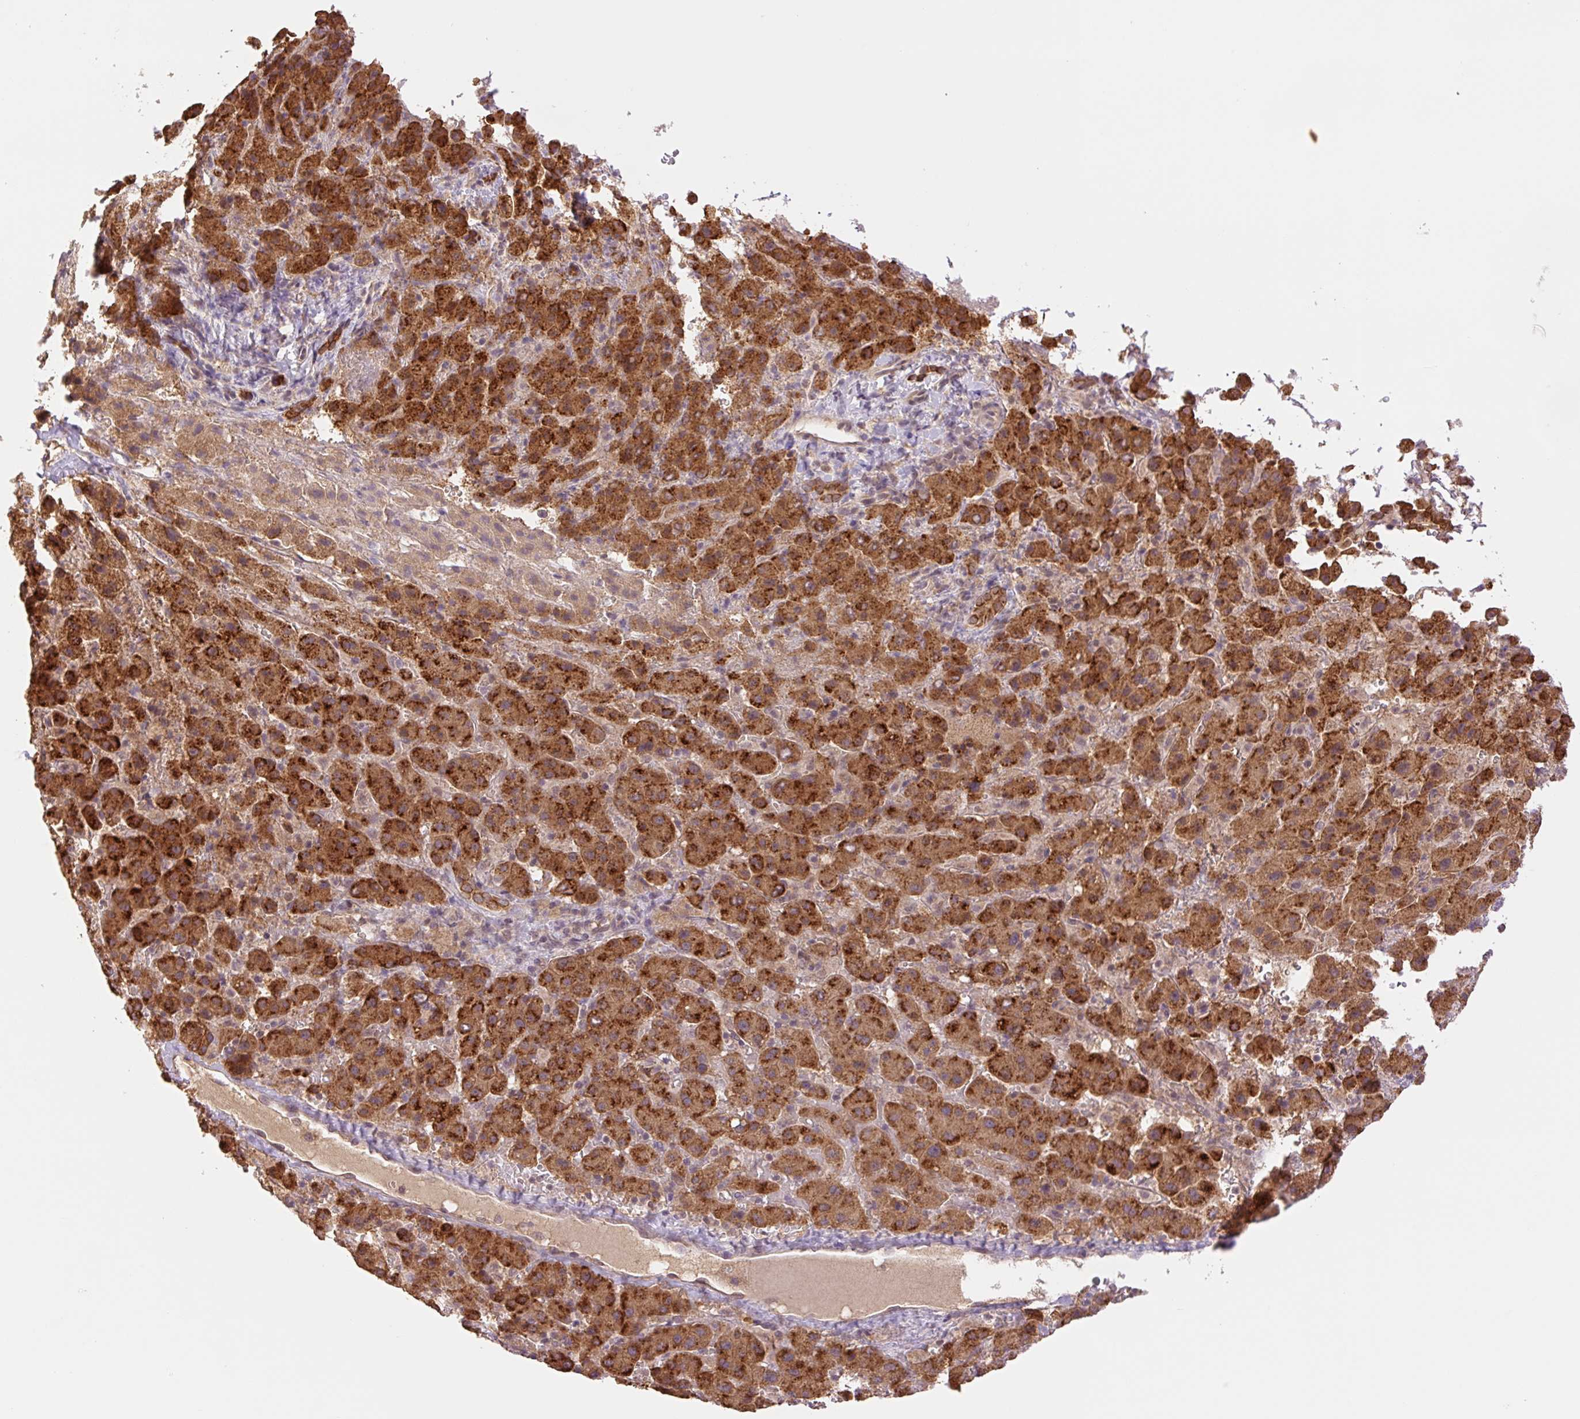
{"staining": {"intensity": "strong", "quantity": ">75%", "location": "cytoplasmic/membranous"}, "tissue": "liver cancer", "cell_type": "Tumor cells", "image_type": "cancer", "snomed": [{"axis": "morphology", "description": "Carcinoma, Hepatocellular, NOS"}, {"axis": "topography", "description": "Liver"}], "caption": "This is an image of immunohistochemistry (IHC) staining of liver cancer (hepatocellular carcinoma), which shows strong expression in the cytoplasmic/membranous of tumor cells.", "gene": "YJU2B", "patient": {"sex": "female", "age": 58}}